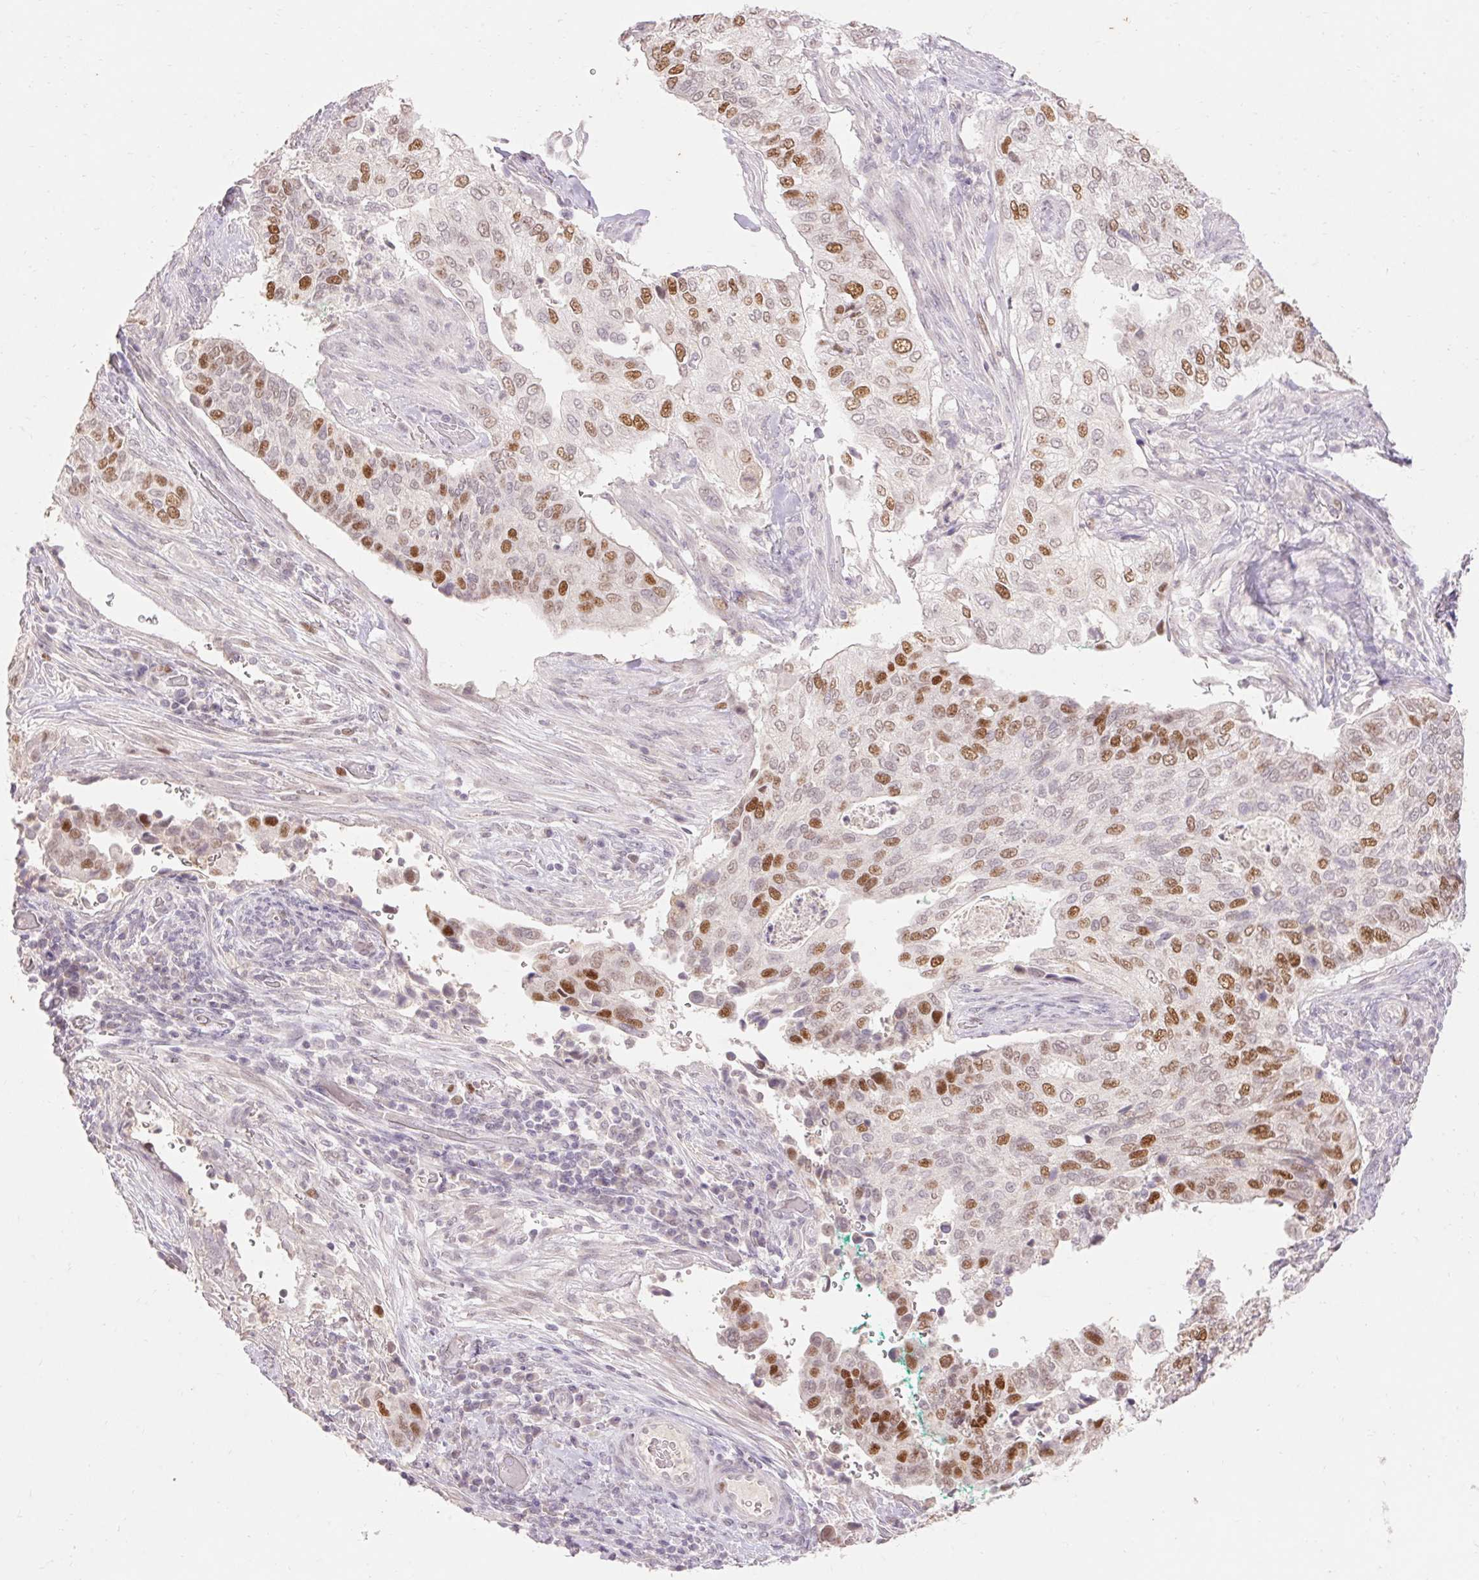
{"staining": {"intensity": "moderate", "quantity": "25%-75%", "location": "nuclear"}, "tissue": "cervical cancer", "cell_type": "Tumor cells", "image_type": "cancer", "snomed": [{"axis": "morphology", "description": "Squamous cell carcinoma, NOS"}, {"axis": "topography", "description": "Cervix"}], "caption": "IHC micrograph of human cervical cancer (squamous cell carcinoma) stained for a protein (brown), which exhibits medium levels of moderate nuclear expression in about 25%-75% of tumor cells.", "gene": "SKP2", "patient": {"sex": "female", "age": 38}}